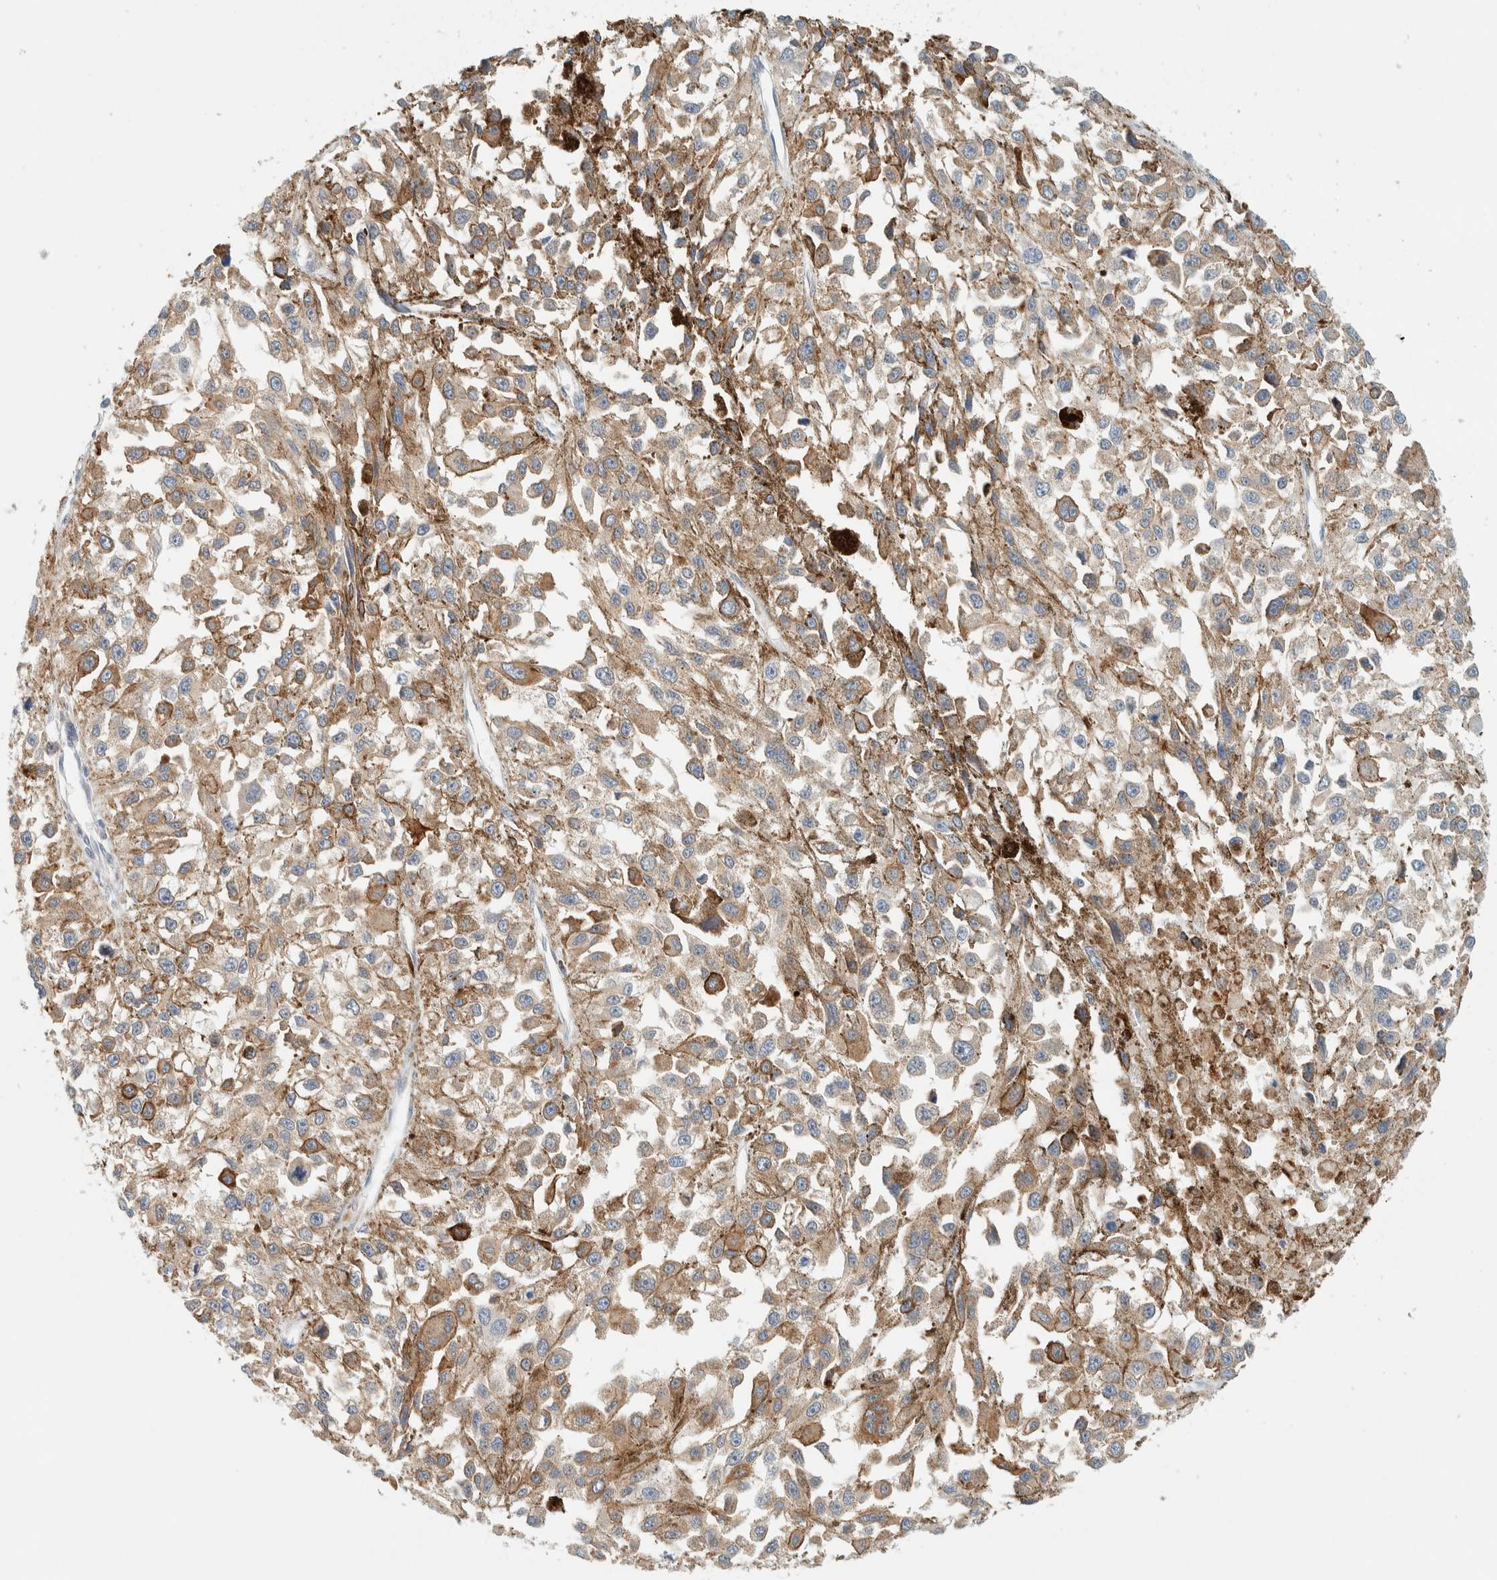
{"staining": {"intensity": "weak", "quantity": "<25%", "location": "cytoplasmic/membranous"}, "tissue": "melanoma", "cell_type": "Tumor cells", "image_type": "cancer", "snomed": [{"axis": "morphology", "description": "Malignant melanoma, Metastatic site"}, {"axis": "topography", "description": "Lymph node"}], "caption": "Immunohistochemical staining of human melanoma reveals no significant expression in tumor cells. Brightfield microscopy of immunohistochemistry (IHC) stained with DAB (3,3'-diaminobenzidine) (brown) and hematoxylin (blue), captured at high magnification.", "gene": "SUMF2", "patient": {"sex": "male", "age": 59}}